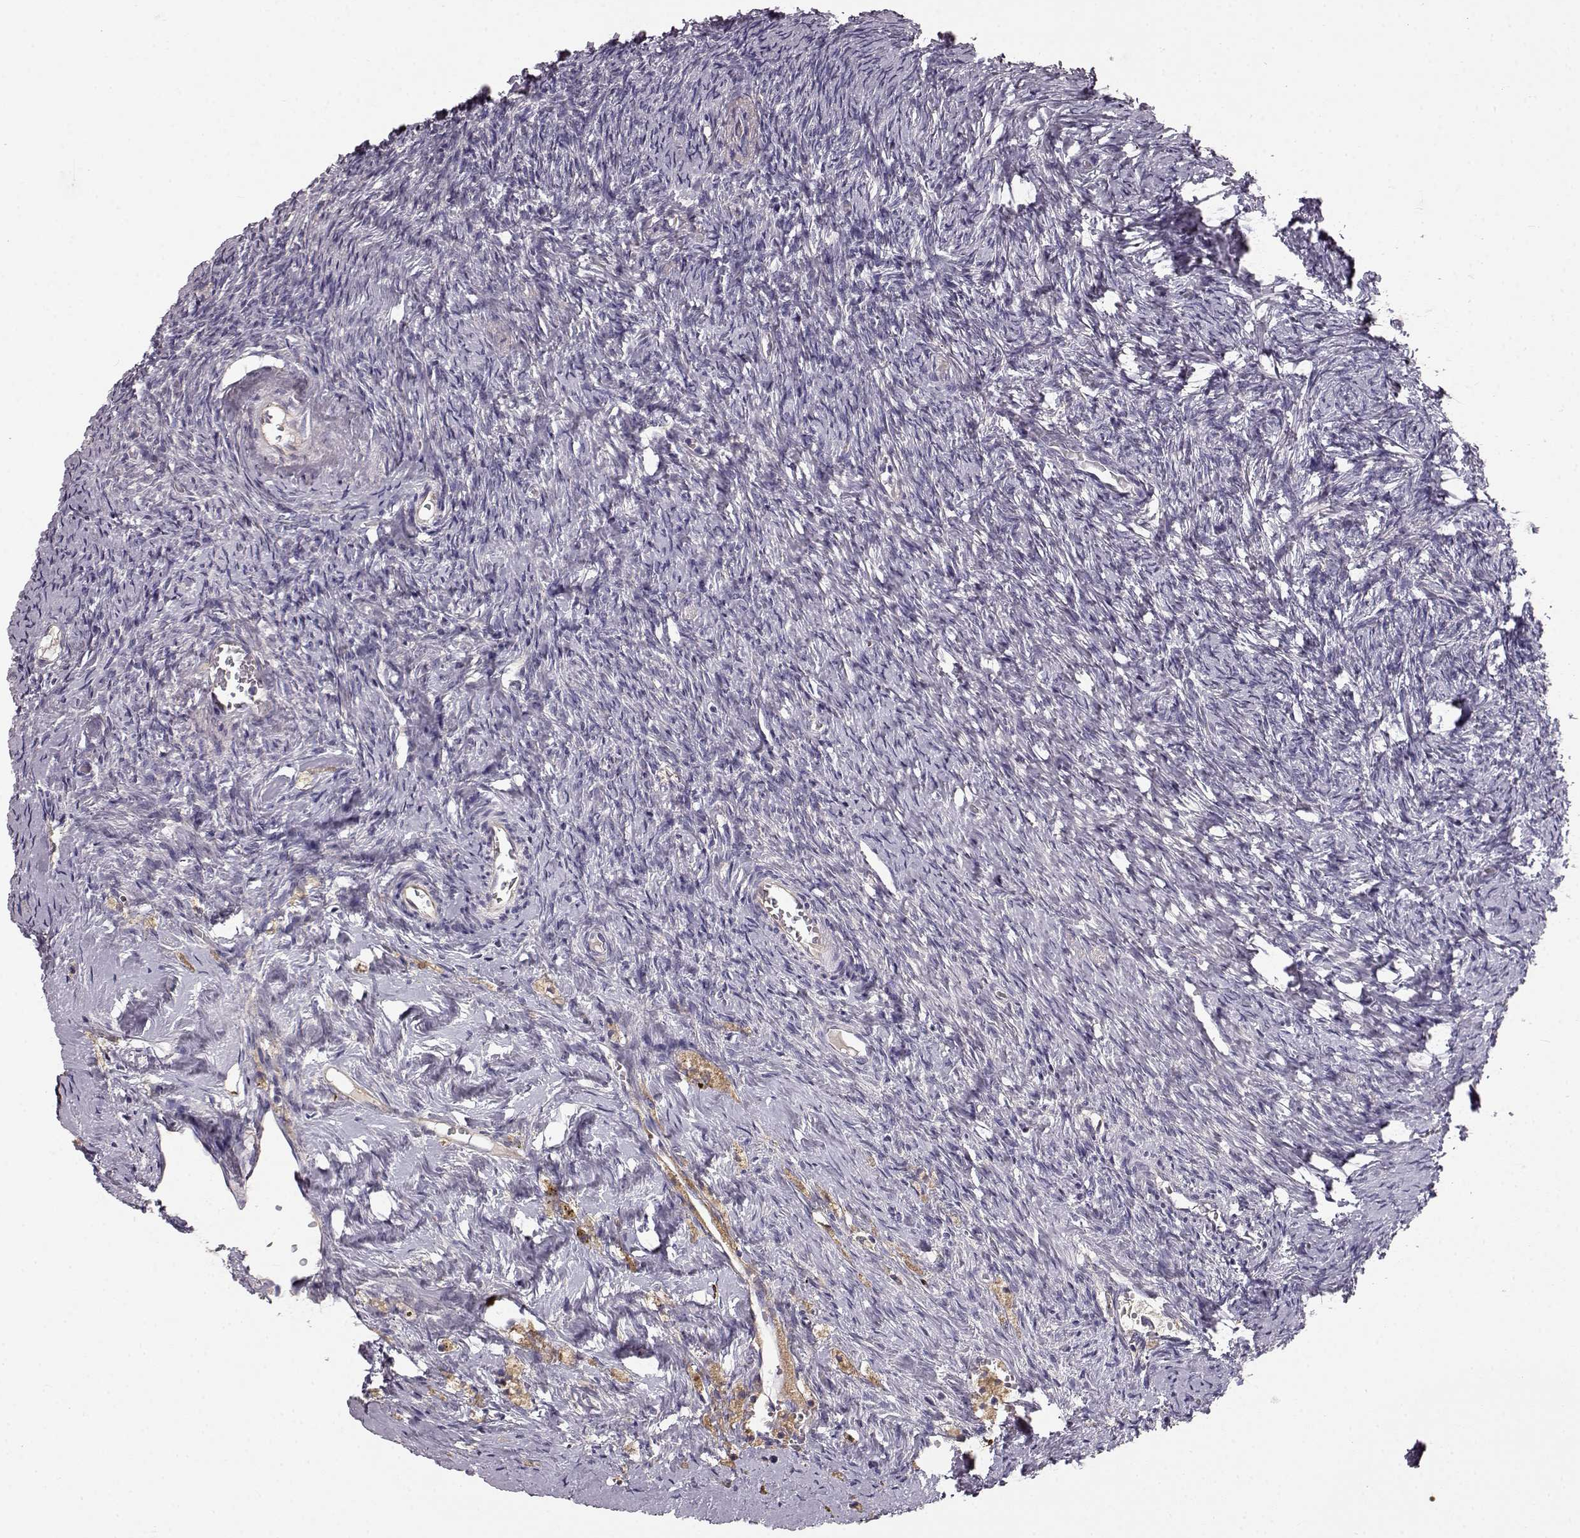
{"staining": {"intensity": "negative", "quantity": "none", "location": "none"}, "tissue": "ovary", "cell_type": "Ovarian stroma cells", "image_type": "normal", "snomed": [{"axis": "morphology", "description": "Normal tissue, NOS"}, {"axis": "topography", "description": "Ovary"}], "caption": "Immunohistochemistry histopathology image of unremarkable ovary stained for a protein (brown), which reveals no staining in ovarian stroma cells.", "gene": "CCNF", "patient": {"sex": "female", "age": 39}}